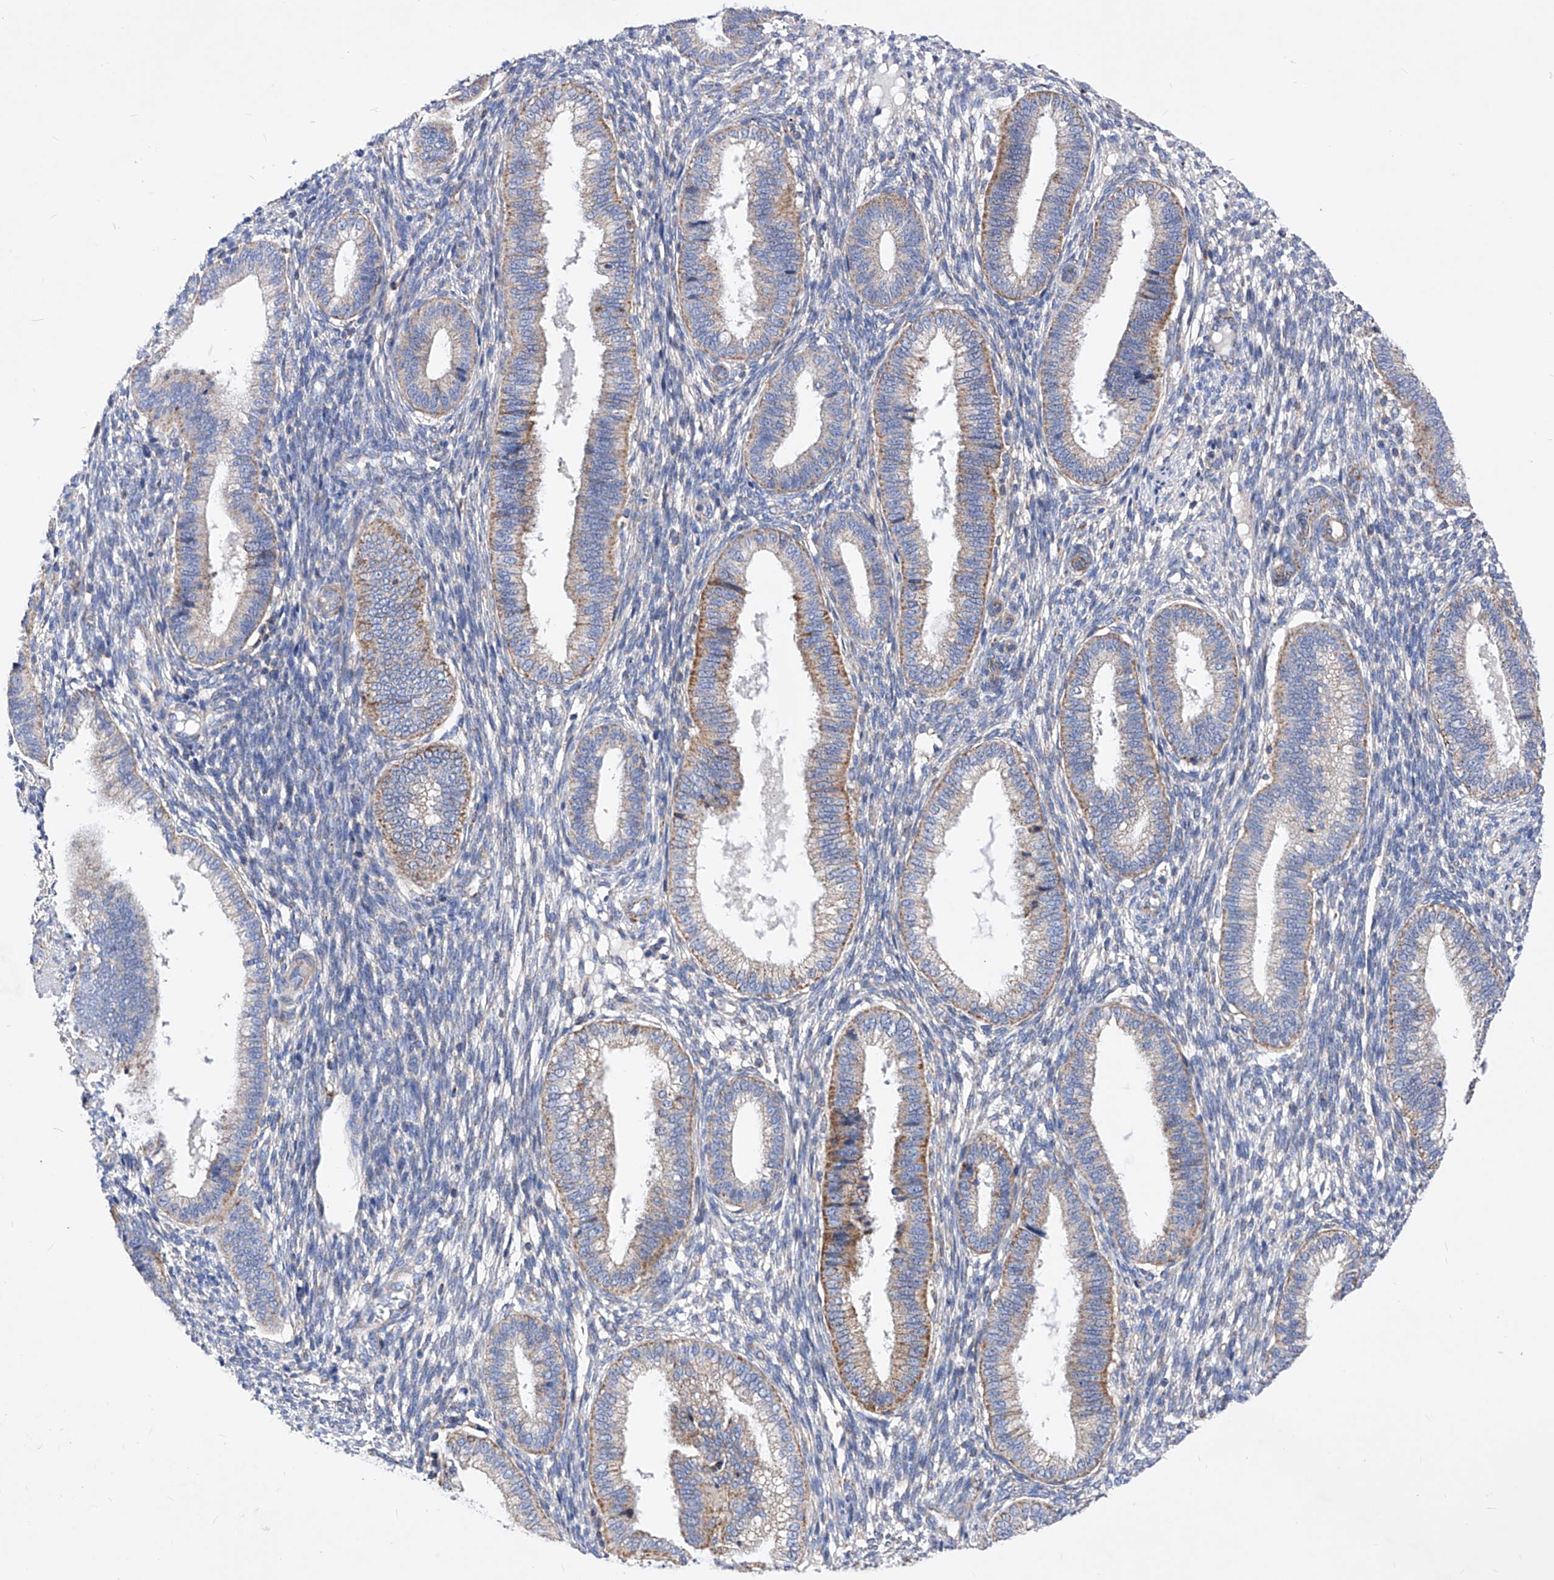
{"staining": {"intensity": "negative", "quantity": "none", "location": "none"}, "tissue": "endometrium", "cell_type": "Cells in endometrial stroma", "image_type": "normal", "snomed": [{"axis": "morphology", "description": "Normal tissue, NOS"}, {"axis": "topography", "description": "Endometrium"}], "caption": "This is an IHC image of benign endometrium. There is no expression in cells in endometrial stroma.", "gene": "HRNR", "patient": {"sex": "female", "age": 39}}